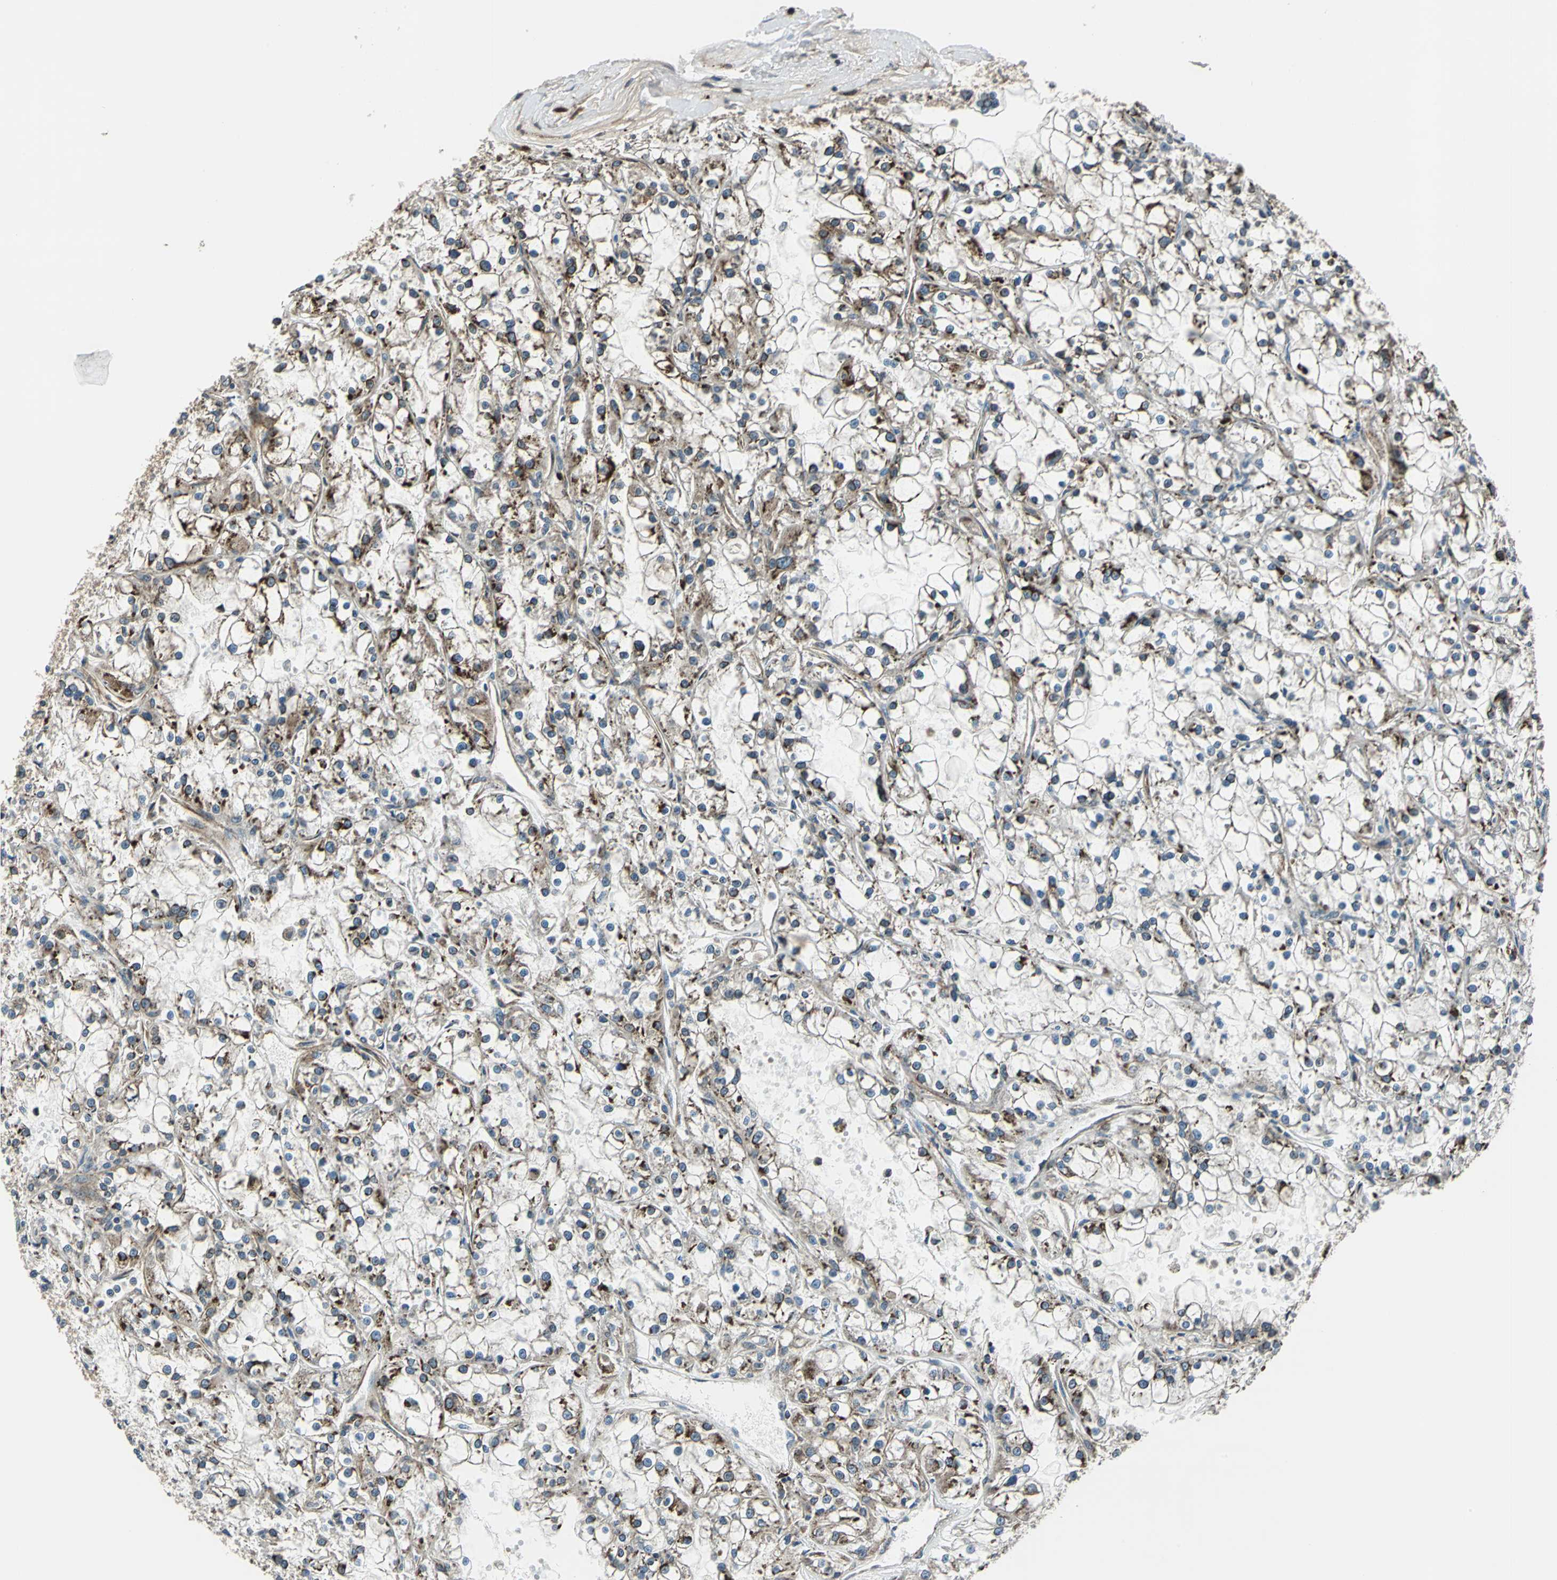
{"staining": {"intensity": "strong", "quantity": ">75%", "location": "cytoplasmic/membranous"}, "tissue": "renal cancer", "cell_type": "Tumor cells", "image_type": "cancer", "snomed": [{"axis": "morphology", "description": "Adenocarcinoma, NOS"}, {"axis": "topography", "description": "Kidney"}], "caption": "Immunohistochemistry photomicrograph of adenocarcinoma (renal) stained for a protein (brown), which shows high levels of strong cytoplasmic/membranous positivity in about >75% of tumor cells.", "gene": "HTATIP2", "patient": {"sex": "female", "age": 52}}